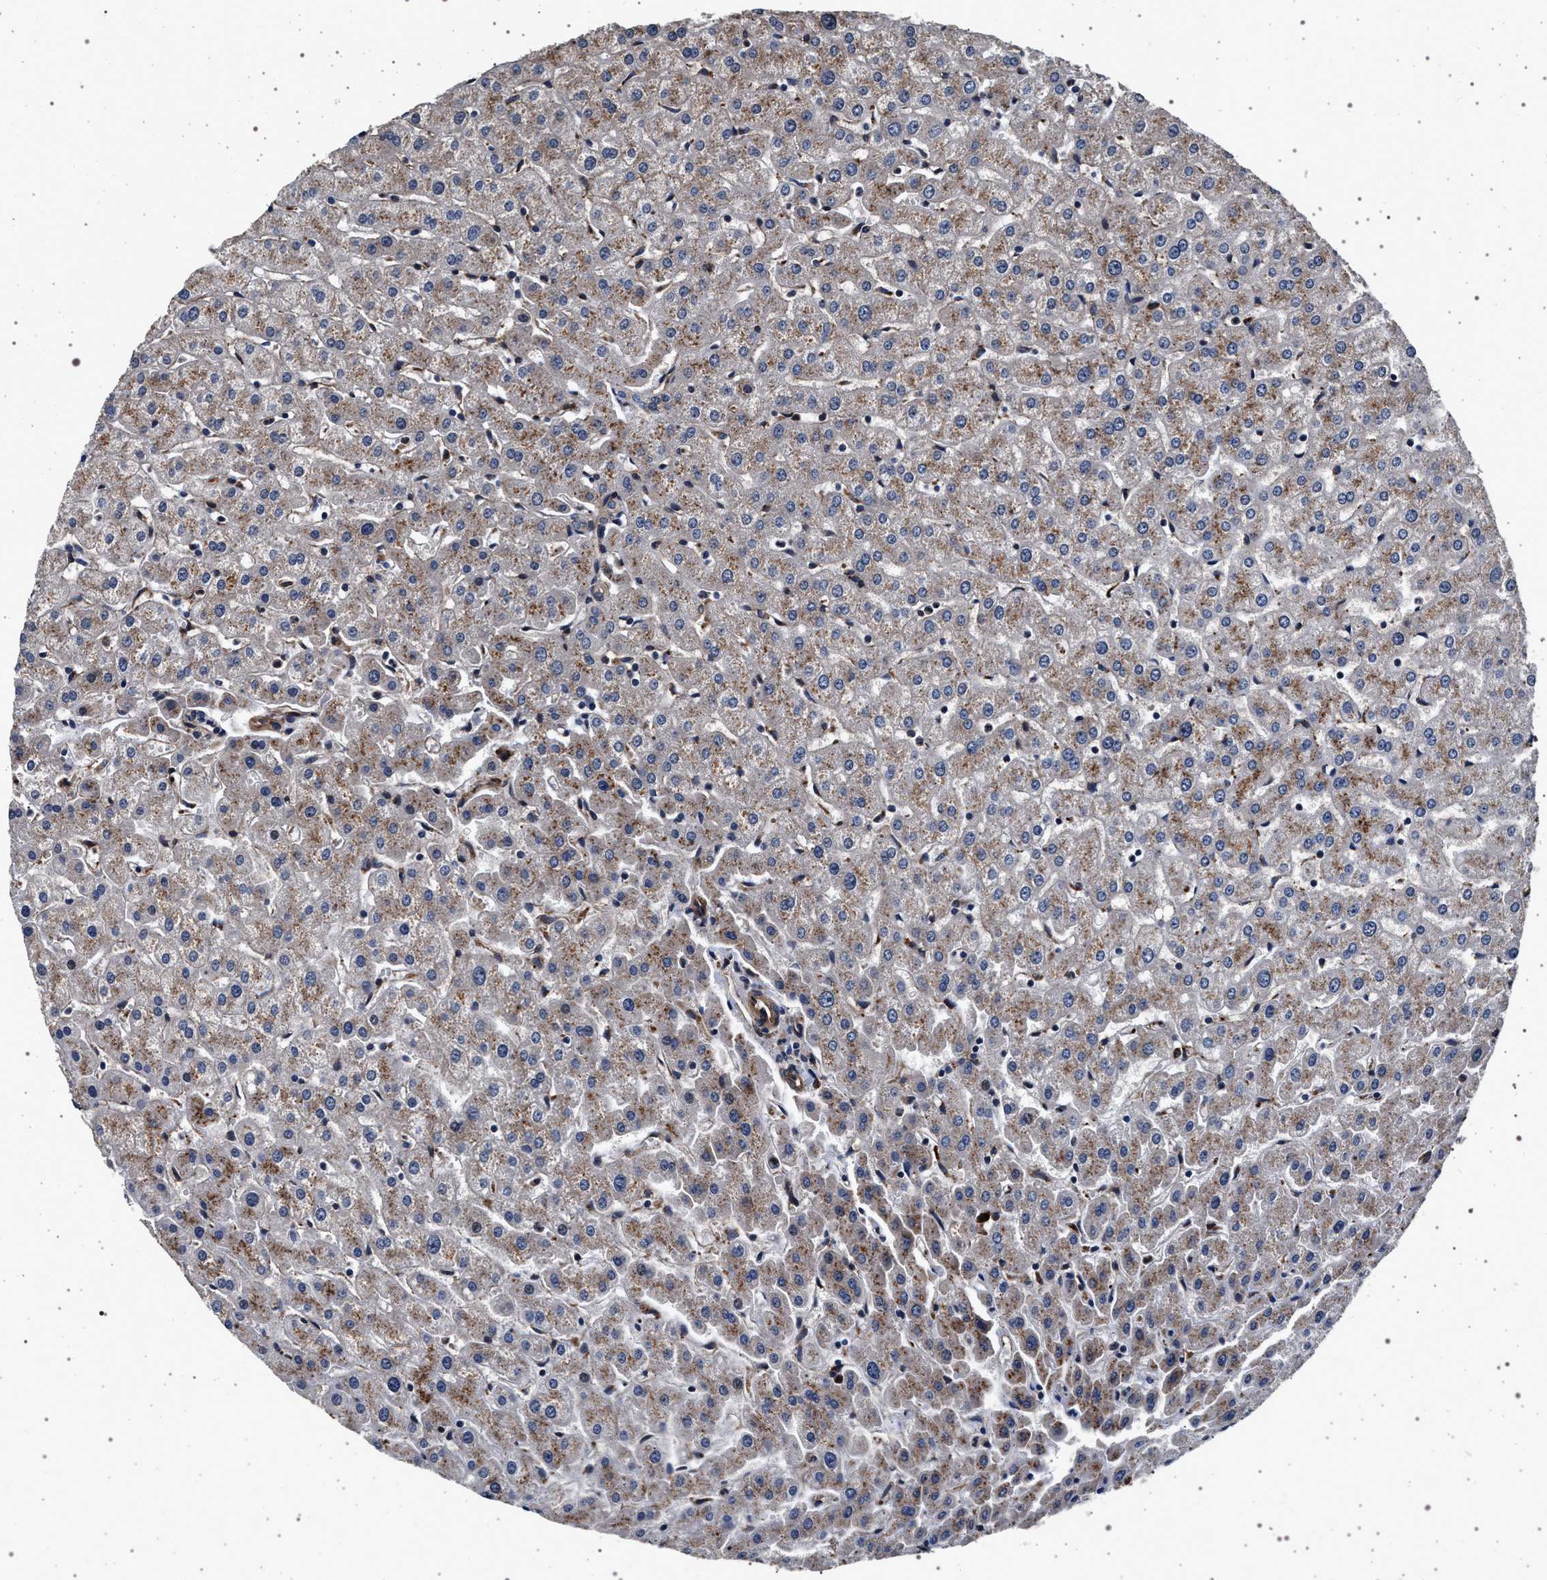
{"staining": {"intensity": "negative", "quantity": "none", "location": "none"}, "tissue": "liver", "cell_type": "Cholangiocytes", "image_type": "normal", "snomed": [{"axis": "morphology", "description": "Normal tissue, NOS"}, {"axis": "morphology", "description": "Fibrosis, NOS"}, {"axis": "topography", "description": "Liver"}], "caption": "DAB (3,3'-diaminobenzidine) immunohistochemical staining of benign human liver shows no significant staining in cholangiocytes. Brightfield microscopy of immunohistochemistry stained with DAB (3,3'-diaminobenzidine) (brown) and hematoxylin (blue), captured at high magnification.", "gene": "KCNK6", "patient": {"sex": "female", "age": 29}}